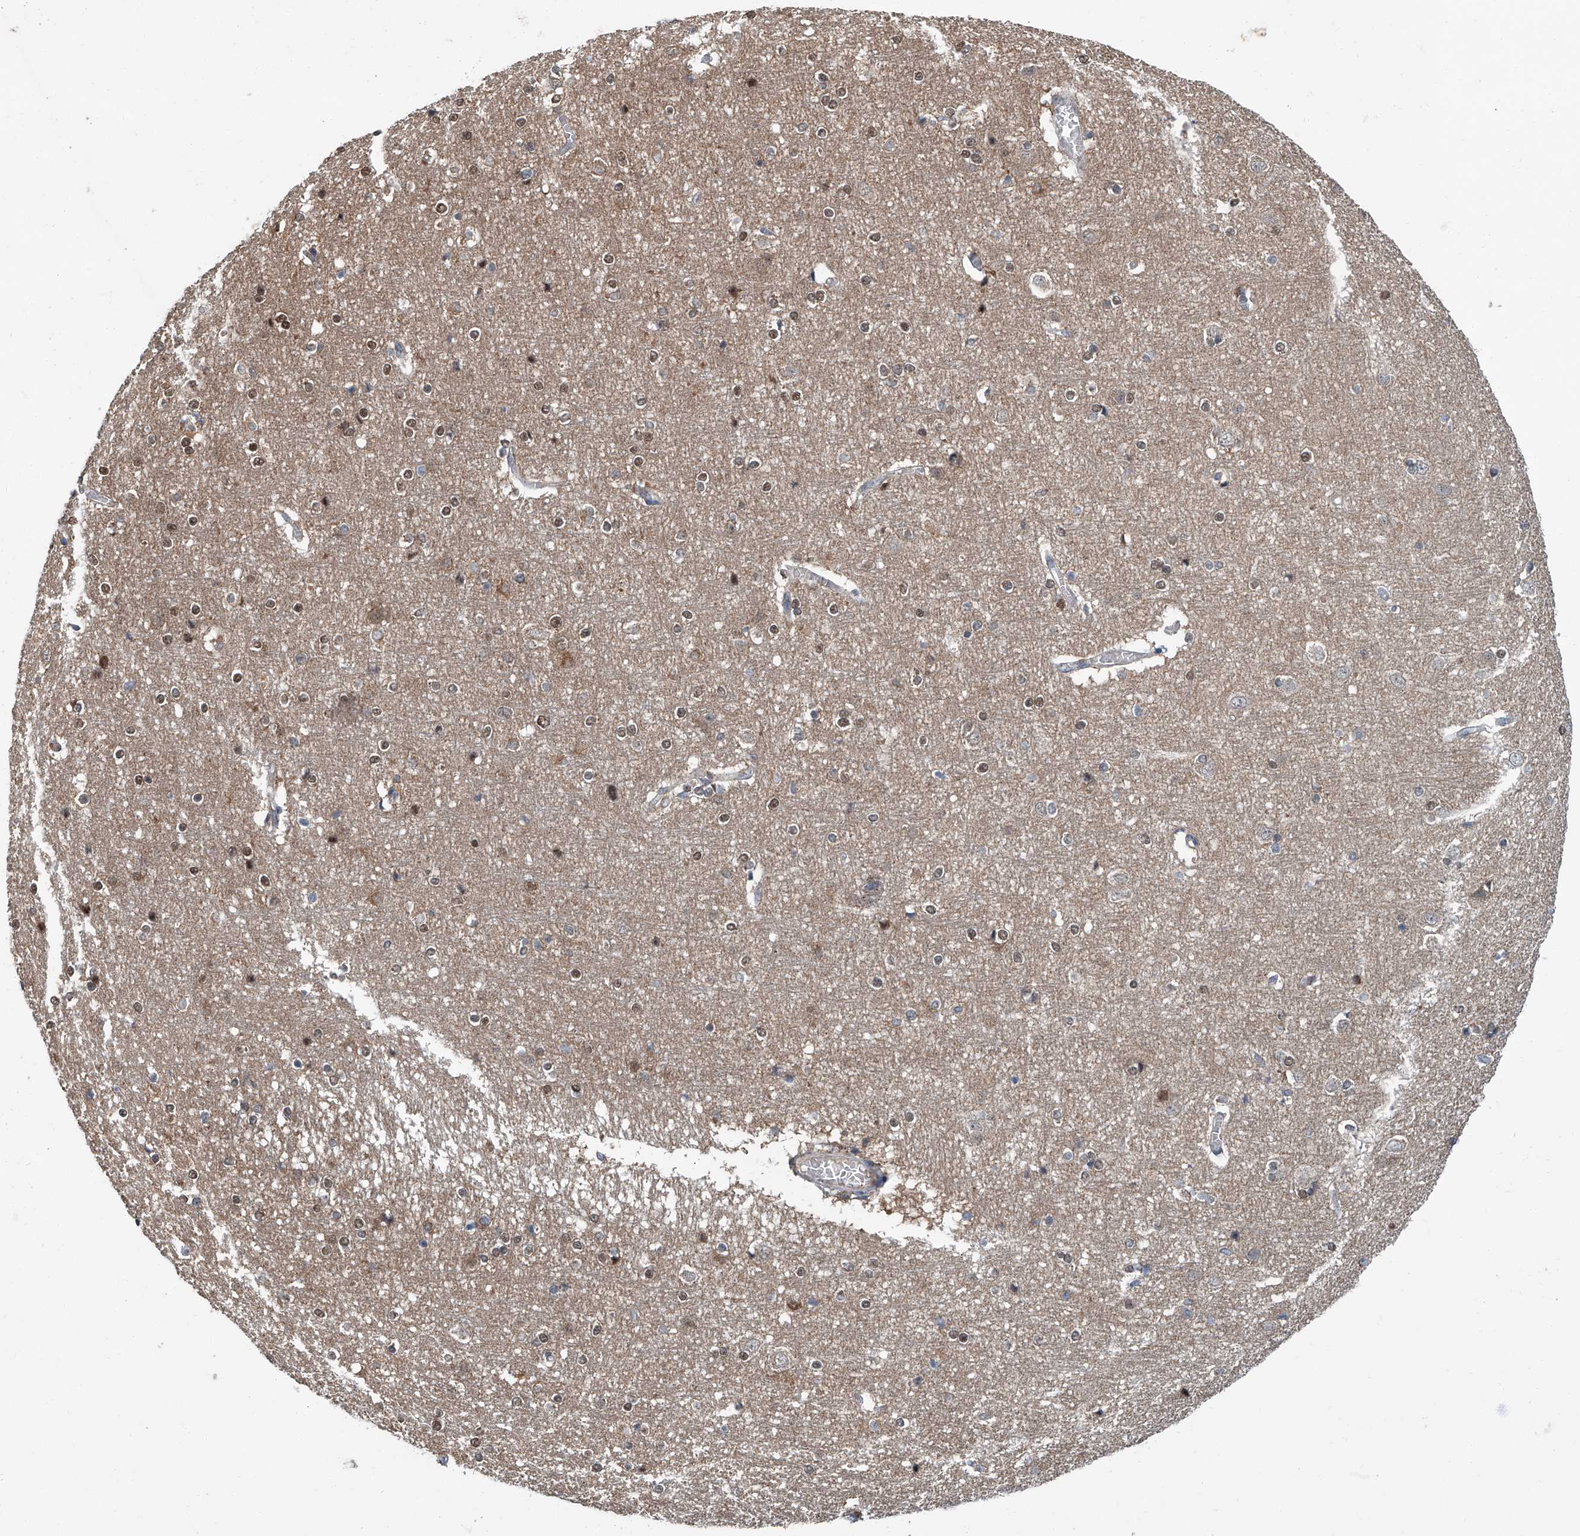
{"staining": {"intensity": "weak", "quantity": ">75%", "location": "cytoplasmic/membranous"}, "tissue": "cerebral cortex", "cell_type": "Endothelial cells", "image_type": "normal", "snomed": [{"axis": "morphology", "description": "Normal tissue, NOS"}, {"axis": "topography", "description": "Cerebral cortex"}], "caption": "Immunohistochemical staining of unremarkable human cerebral cortex demonstrates low levels of weak cytoplasmic/membranous staining in about >75% of endothelial cells.", "gene": "CLK1", "patient": {"sex": "male", "age": 54}}